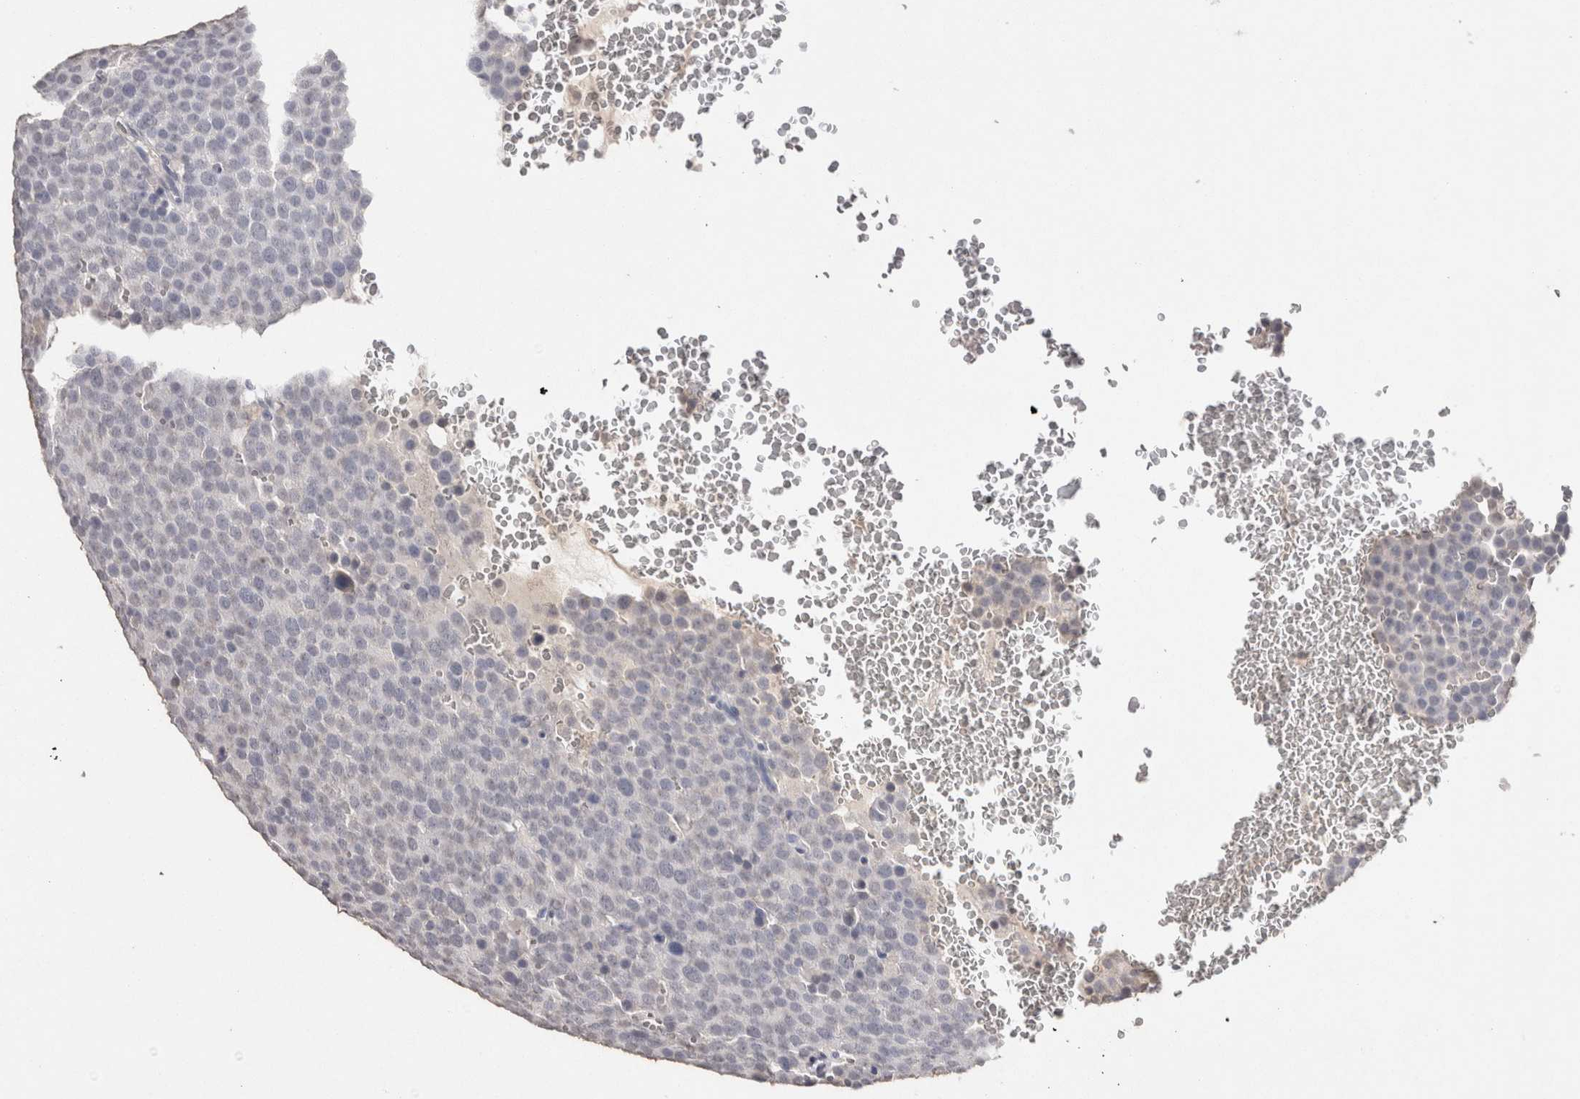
{"staining": {"intensity": "negative", "quantity": "none", "location": "none"}, "tissue": "testis cancer", "cell_type": "Tumor cells", "image_type": "cancer", "snomed": [{"axis": "morphology", "description": "Seminoma, NOS"}, {"axis": "topography", "description": "Testis"}], "caption": "This is an immunohistochemistry (IHC) micrograph of seminoma (testis). There is no staining in tumor cells.", "gene": "LGALS2", "patient": {"sex": "male", "age": 71}}